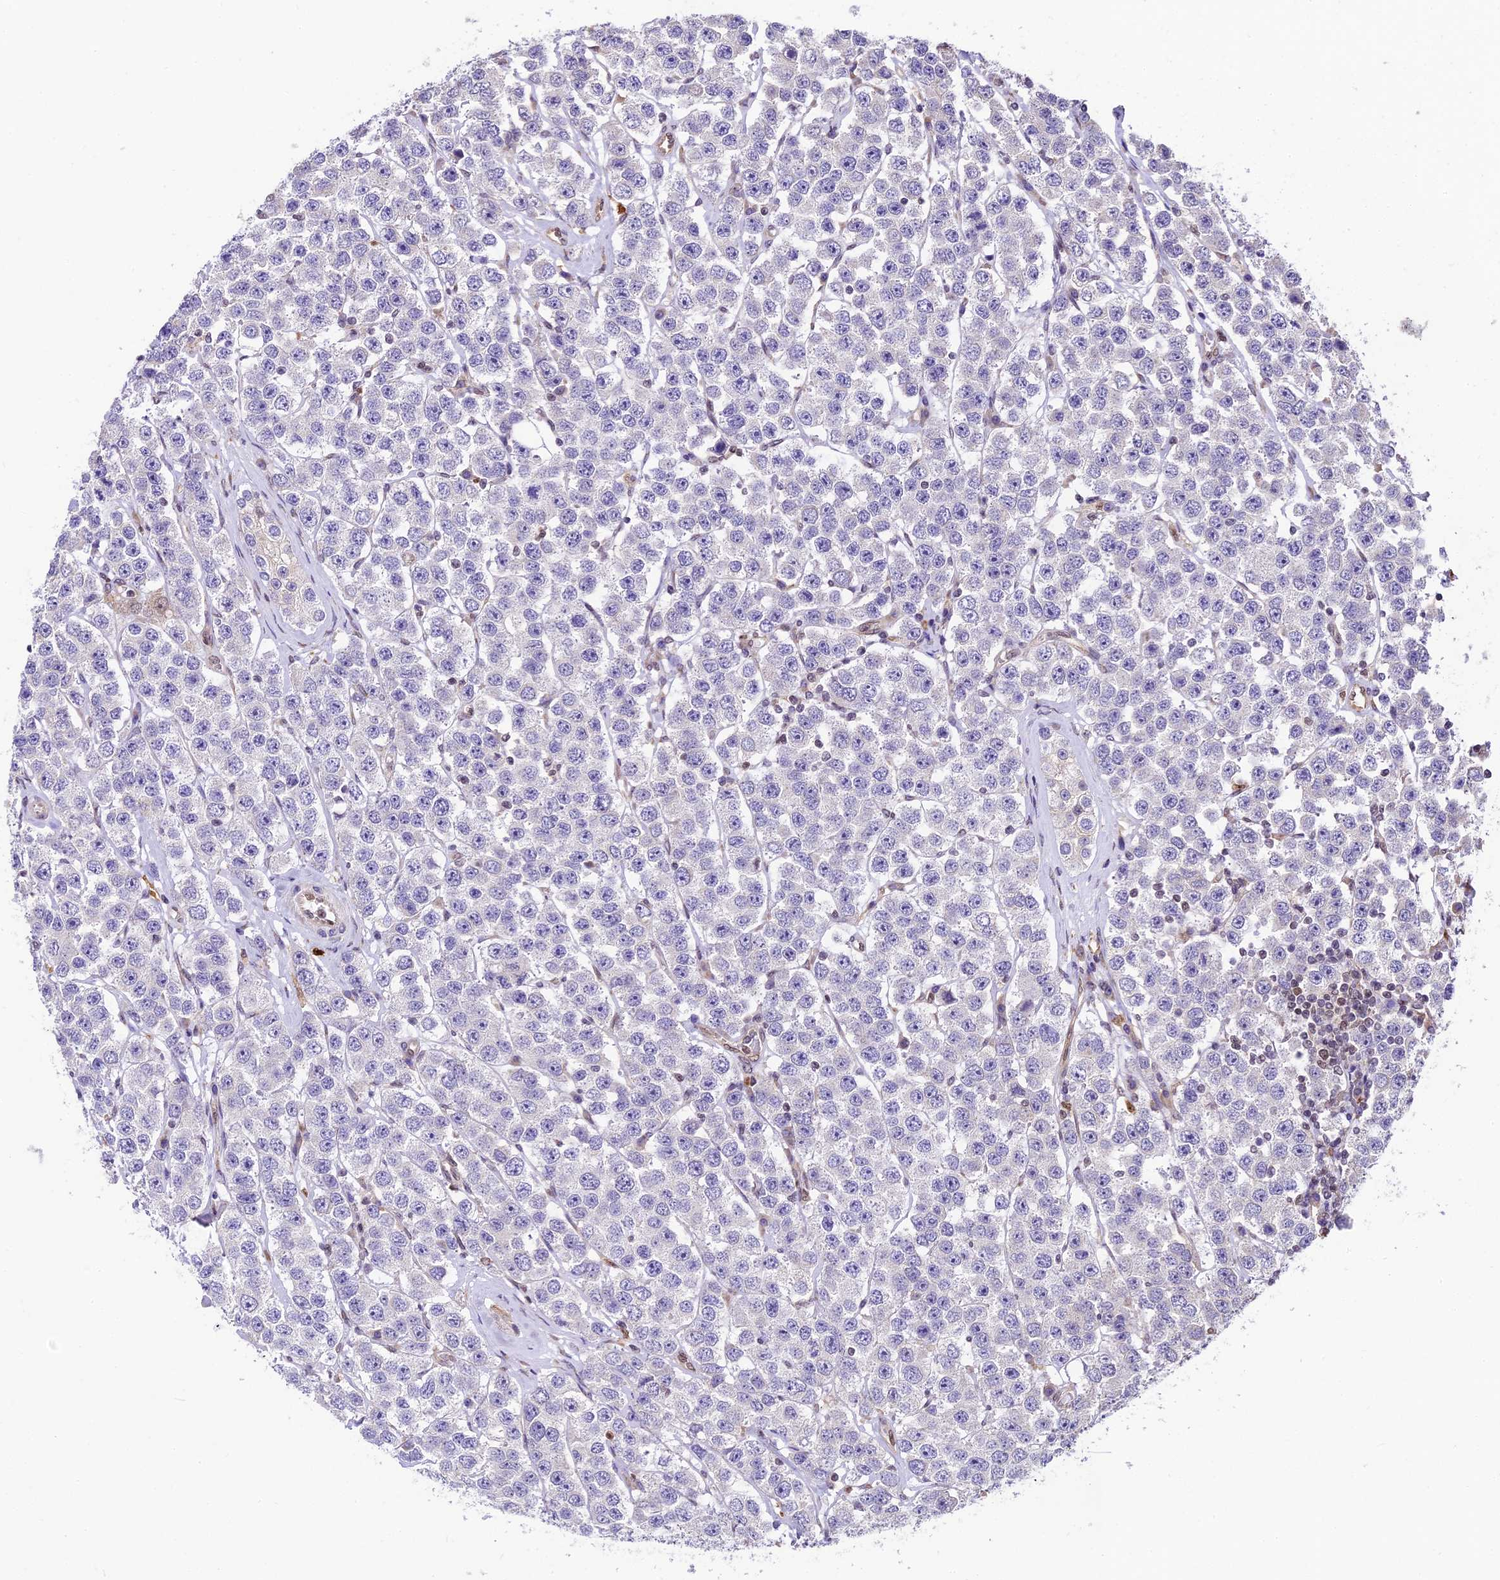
{"staining": {"intensity": "negative", "quantity": "none", "location": "none"}, "tissue": "testis cancer", "cell_type": "Tumor cells", "image_type": "cancer", "snomed": [{"axis": "morphology", "description": "Seminoma, NOS"}, {"axis": "topography", "description": "Testis"}], "caption": "An image of human testis cancer (seminoma) is negative for staining in tumor cells.", "gene": "TRIM22", "patient": {"sex": "male", "age": 28}}